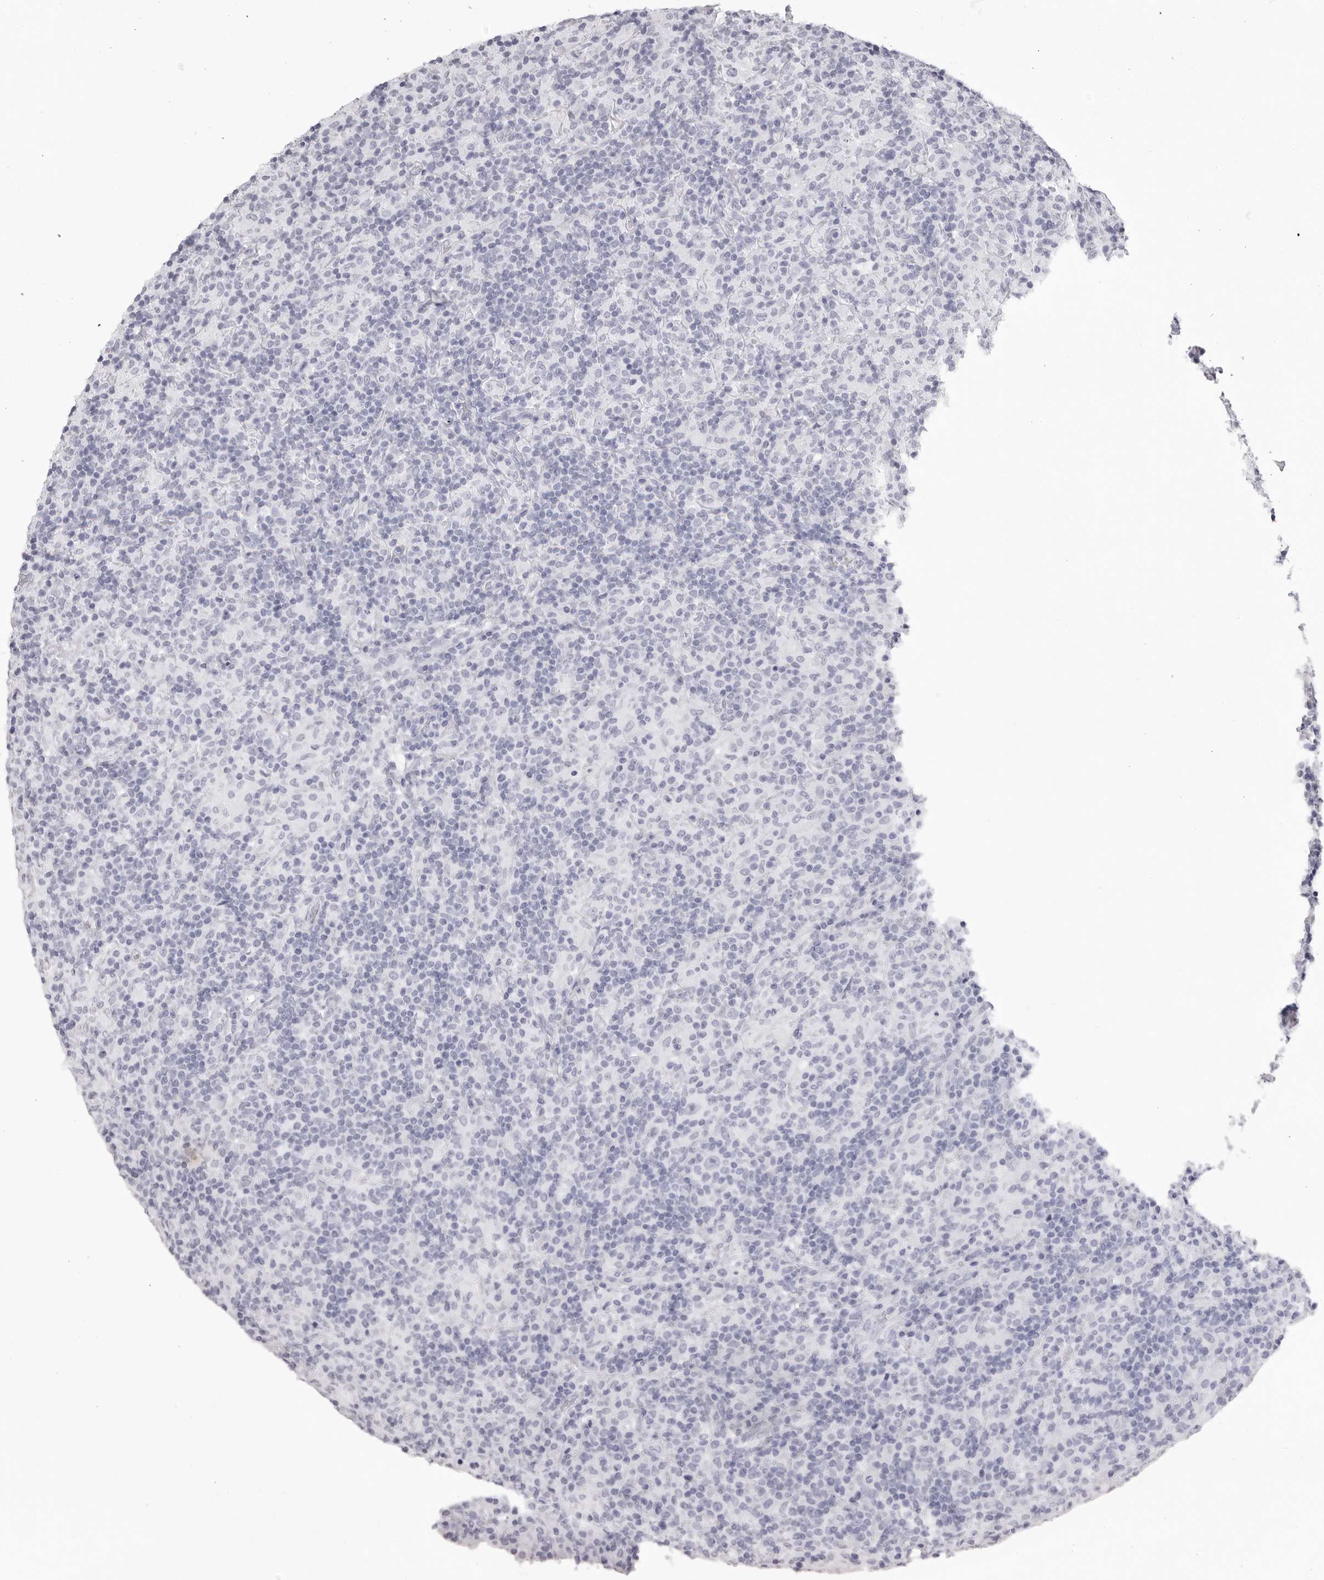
{"staining": {"intensity": "negative", "quantity": "none", "location": "none"}, "tissue": "lymphoma", "cell_type": "Tumor cells", "image_type": "cancer", "snomed": [{"axis": "morphology", "description": "Hodgkin's disease, NOS"}, {"axis": "topography", "description": "Lymph node"}], "caption": "High power microscopy photomicrograph of an immunohistochemistry histopathology image of lymphoma, revealing no significant positivity in tumor cells.", "gene": "CST1", "patient": {"sex": "male", "age": 70}}